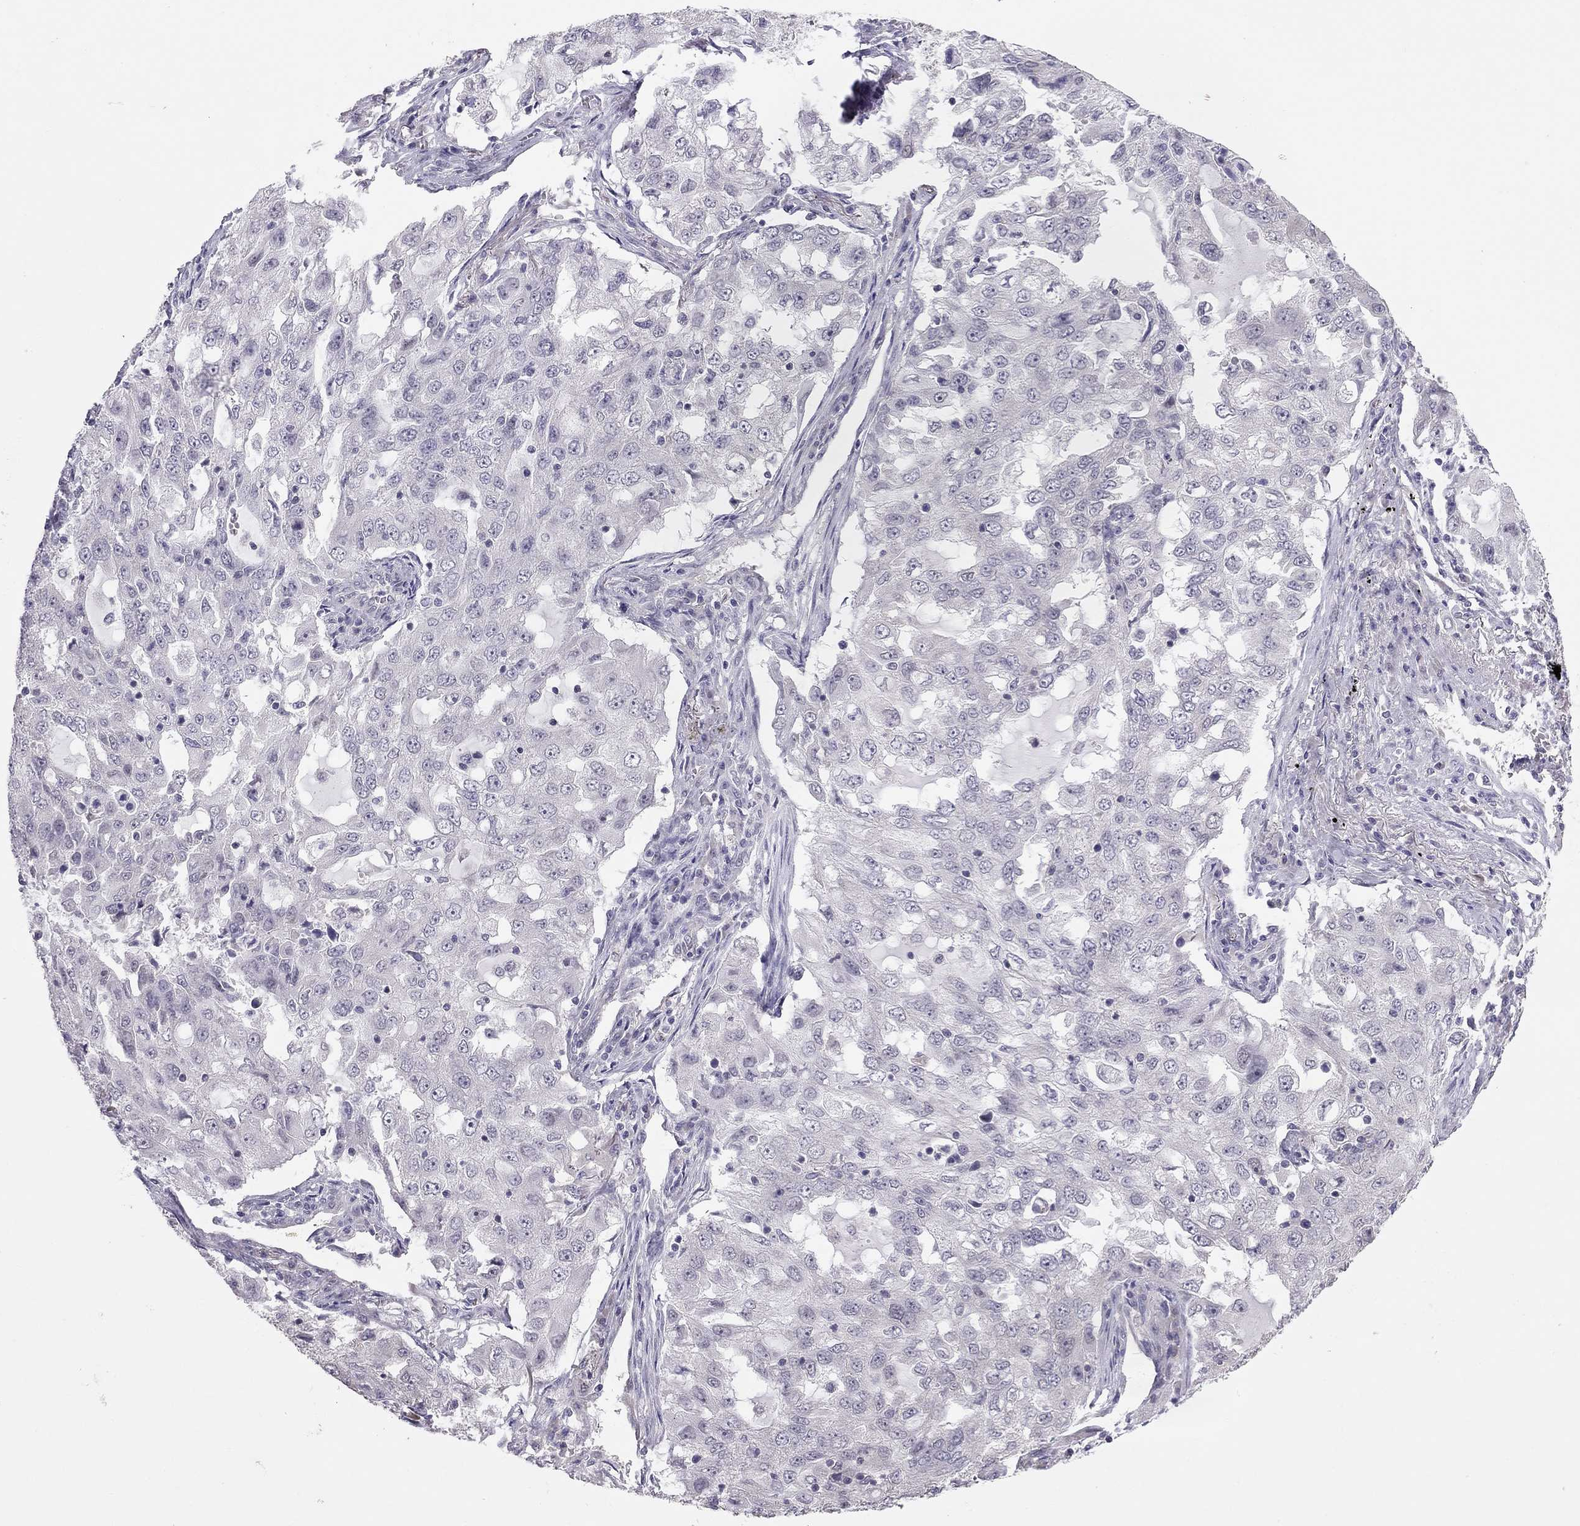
{"staining": {"intensity": "negative", "quantity": "none", "location": "none"}, "tissue": "lung cancer", "cell_type": "Tumor cells", "image_type": "cancer", "snomed": [{"axis": "morphology", "description": "Adenocarcinoma, NOS"}, {"axis": "topography", "description": "Lung"}], "caption": "This image is of lung cancer stained with IHC to label a protein in brown with the nuclei are counter-stained blue. There is no staining in tumor cells.", "gene": "HSF2BP", "patient": {"sex": "female", "age": 61}}